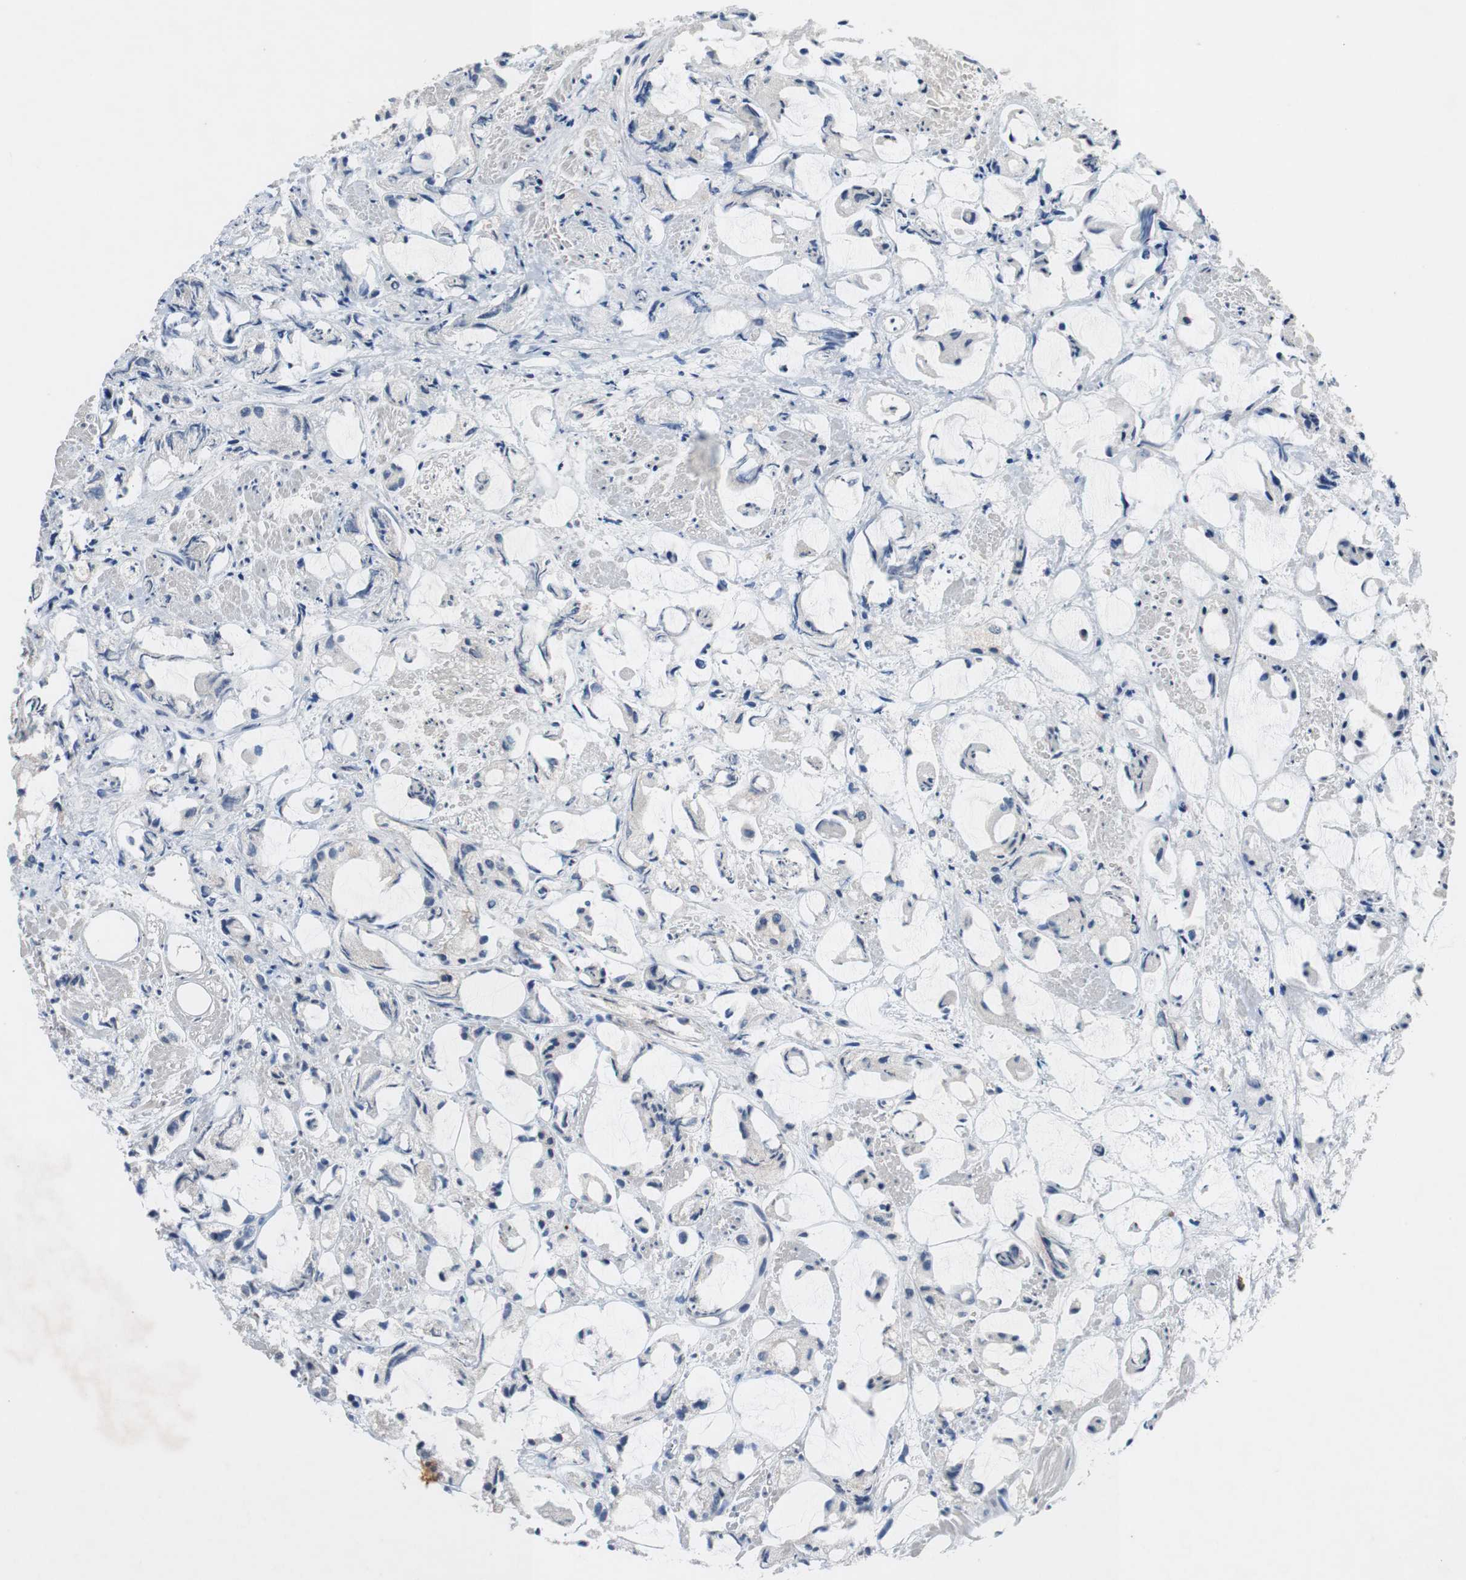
{"staining": {"intensity": "negative", "quantity": "none", "location": "none"}, "tissue": "prostate cancer", "cell_type": "Tumor cells", "image_type": "cancer", "snomed": [{"axis": "morphology", "description": "Adenocarcinoma, High grade"}, {"axis": "topography", "description": "Prostate"}], "caption": "A high-resolution image shows immunohistochemistry staining of prostate high-grade adenocarcinoma, which demonstrates no significant expression in tumor cells. (DAB immunohistochemistry (IHC) visualized using brightfield microscopy, high magnification).", "gene": "NLGN1", "patient": {"sex": "male", "age": 85}}